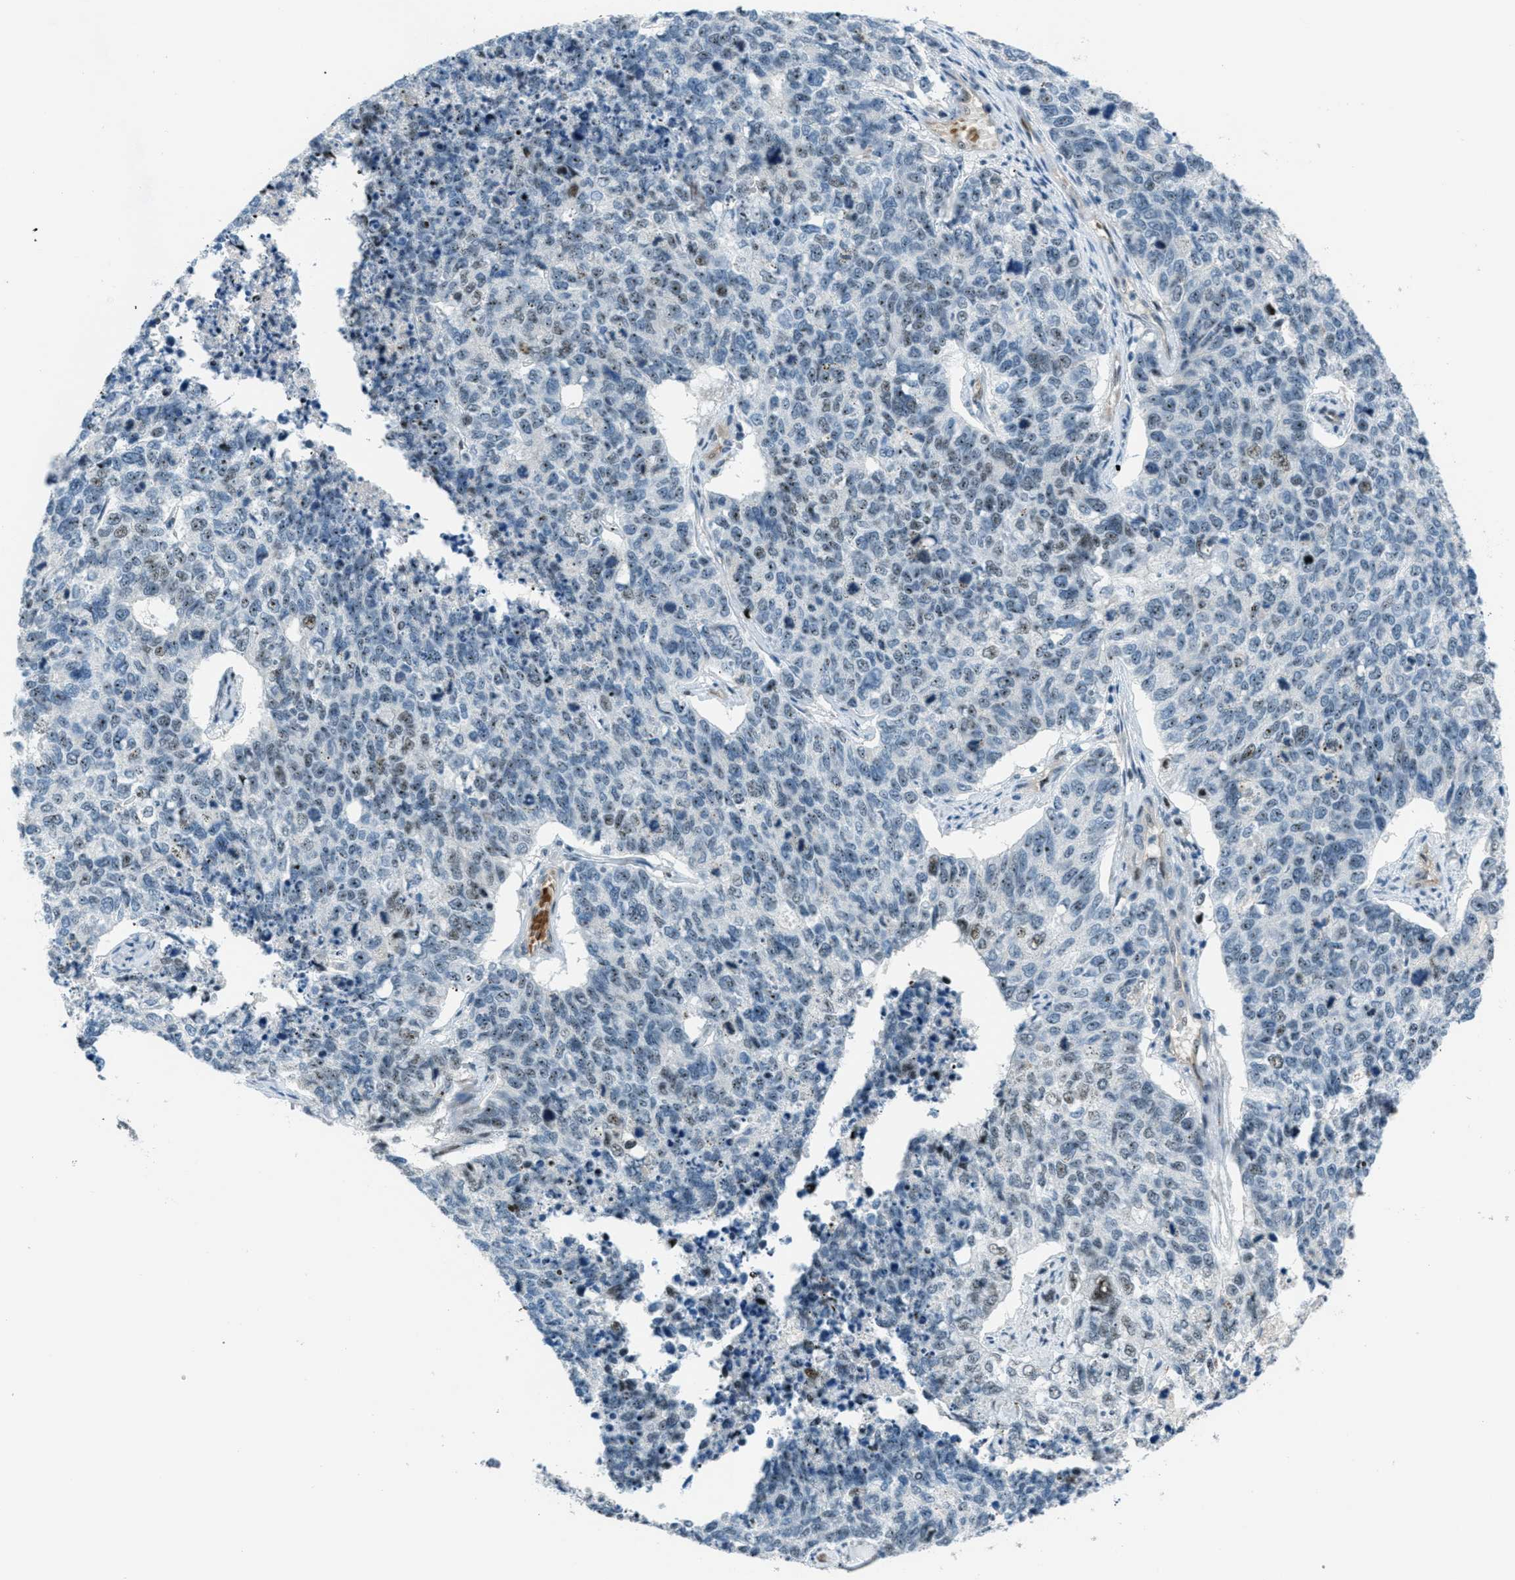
{"staining": {"intensity": "weak", "quantity": "25%-75%", "location": "nuclear"}, "tissue": "cervical cancer", "cell_type": "Tumor cells", "image_type": "cancer", "snomed": [{"axis": "morphology", "description": "Squamous cell carcinoma, NOS"}, {"axis": "topography", "description": "Cervix"}], "caption": "Tumor cells show low levels of weak nuclear positivity in approximately 25%-75% of cells in human cervical cancer (squamous cell carcinoma). Using DAB (3,3'-diaminobenzidine) (brown) and hematoxylin (blue) stains, captured at high magnification using brightfield microscopy.", "gene": "ZDHHC23", "patient": {"sex": "female", "age": 63}}